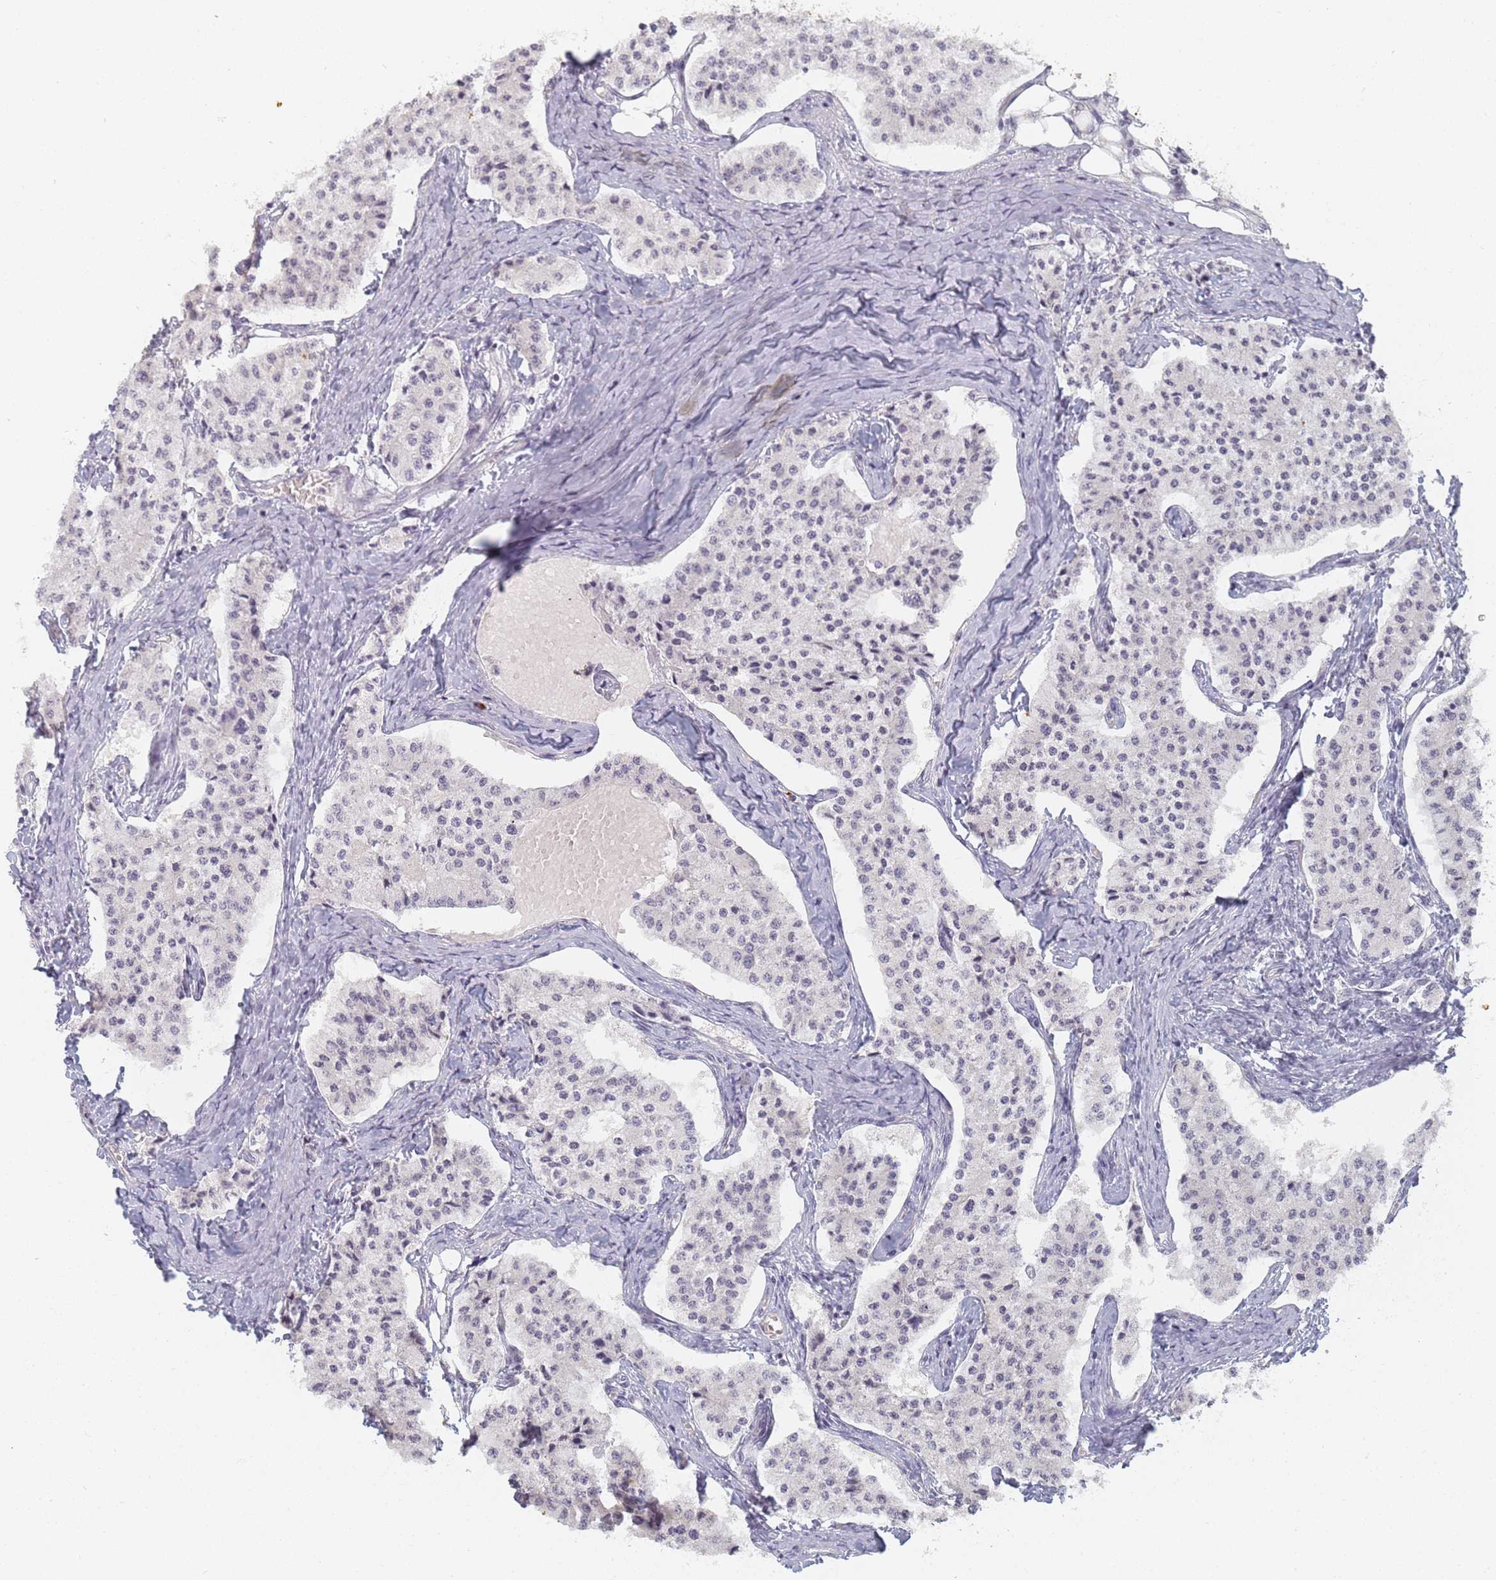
{"staining": {"intensity": "negative", "quantity": "none", "location": "none"}, "tissue": "carcinoid", "cell_type": "Tumor cells", "image_type": "cancer", "snomed": [{"axis": "morphology", "description": "Carcinoid, malignant, NOS"}, {"axis": "topography", "description": "Colon"}], "caption": "The immunohistochemistry (IHC) micrograph has no significant positivity in tumor cells of malignant carcinoid tissue.", "gene": "SLC38A9", "patient": {"sex": "female", "age": 52}}